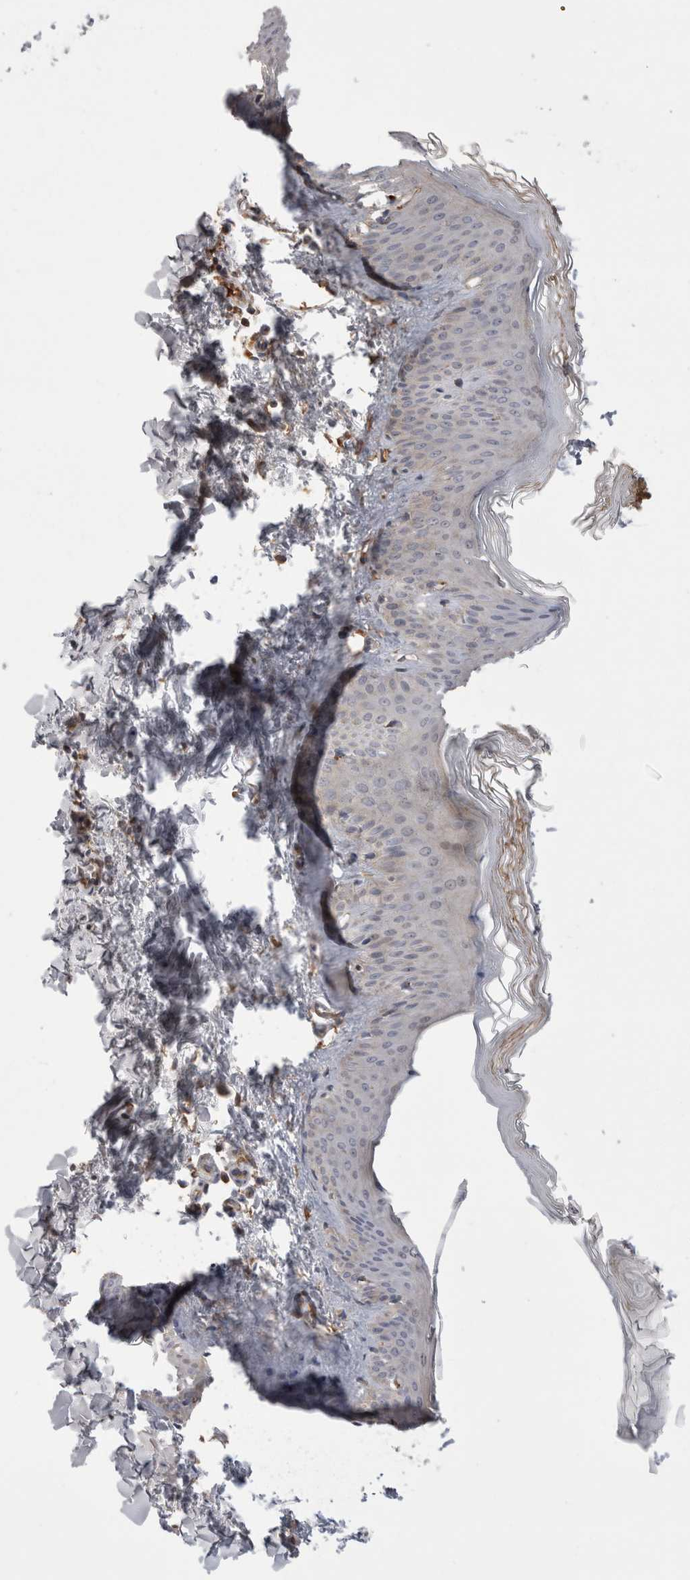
{"staining": {"intensity": "weak", "quantity": ">75%", "location": "cytoplasmic/membranous"}, "tissue": "skin", "cell_type": "Fibroblasts", "image_type": "normal", "snomed": [{"axis": "morphology", "description": "Normal tissue, NOS"}, {"axis": "topography", "description": "Skin"}], "caption": "An image showing weak cytoplasmic/membranous positivity in about >75% of fibroblasts in unremarkable skin, as visualized by brown immunohistochemical staining.", "gene": "DARS2", "patient": {"sex": "female", "age": 27}}